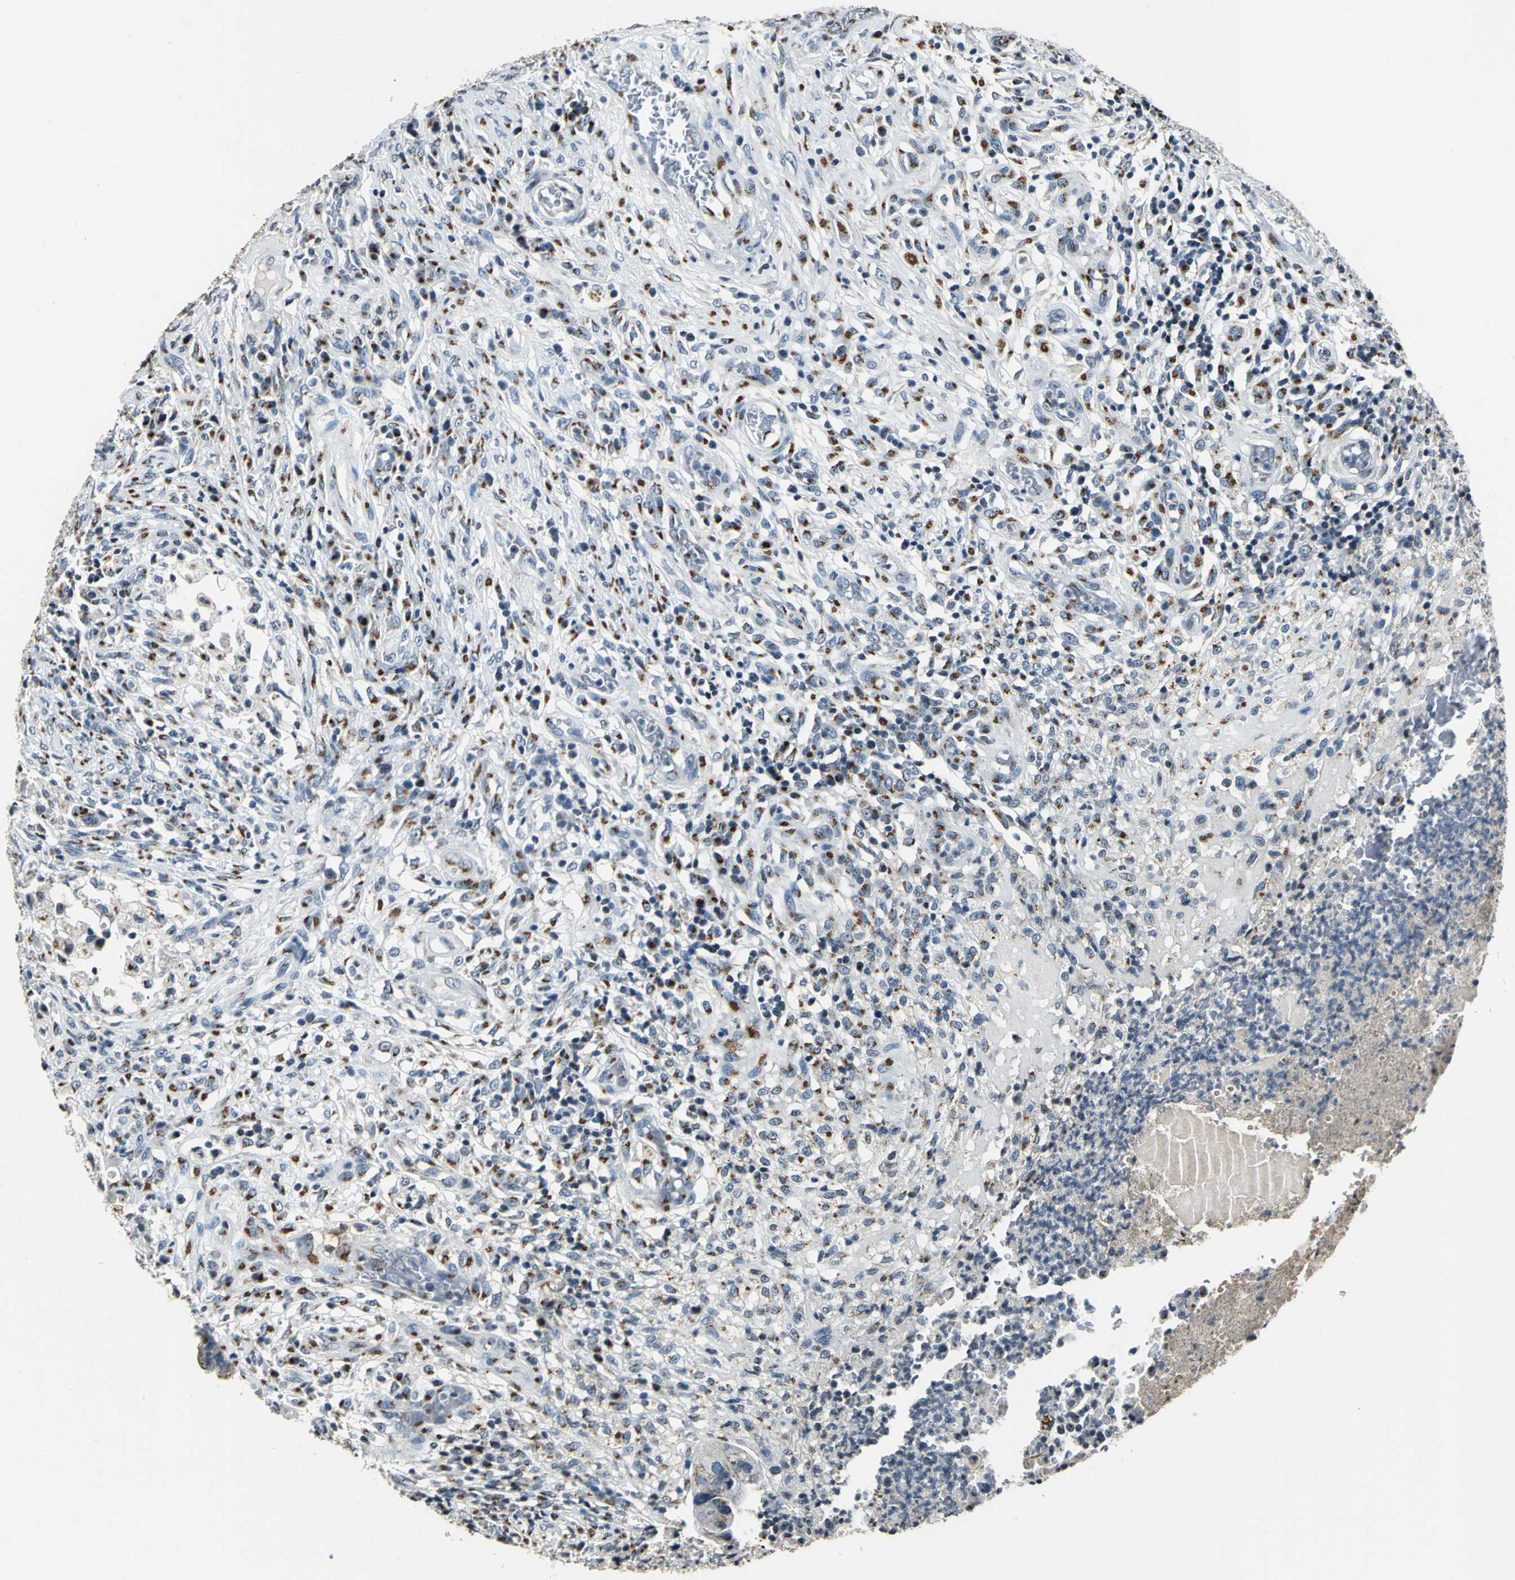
{"staining": {"intensity": "moderate", "quantity": ">75%", "location": "cytoplasmic/membranous"}, "tissue": "colorectal cancer", "cell_type": "Tumor cells", "image_type": "cancer", "snomed": [{"axis": "morphology", "description": "Adenocarcinoma, NOS"}, {"axis": "topography", "description": "Rectum"}], "caption": "This is an image of immunohistochemistry staining of colorectal cancer, which shows moderate expression in the cytoplasmic/membranous of tumor cells.", "gene": "TMEM115", "patient": {"sex": "female", "age": 71}}